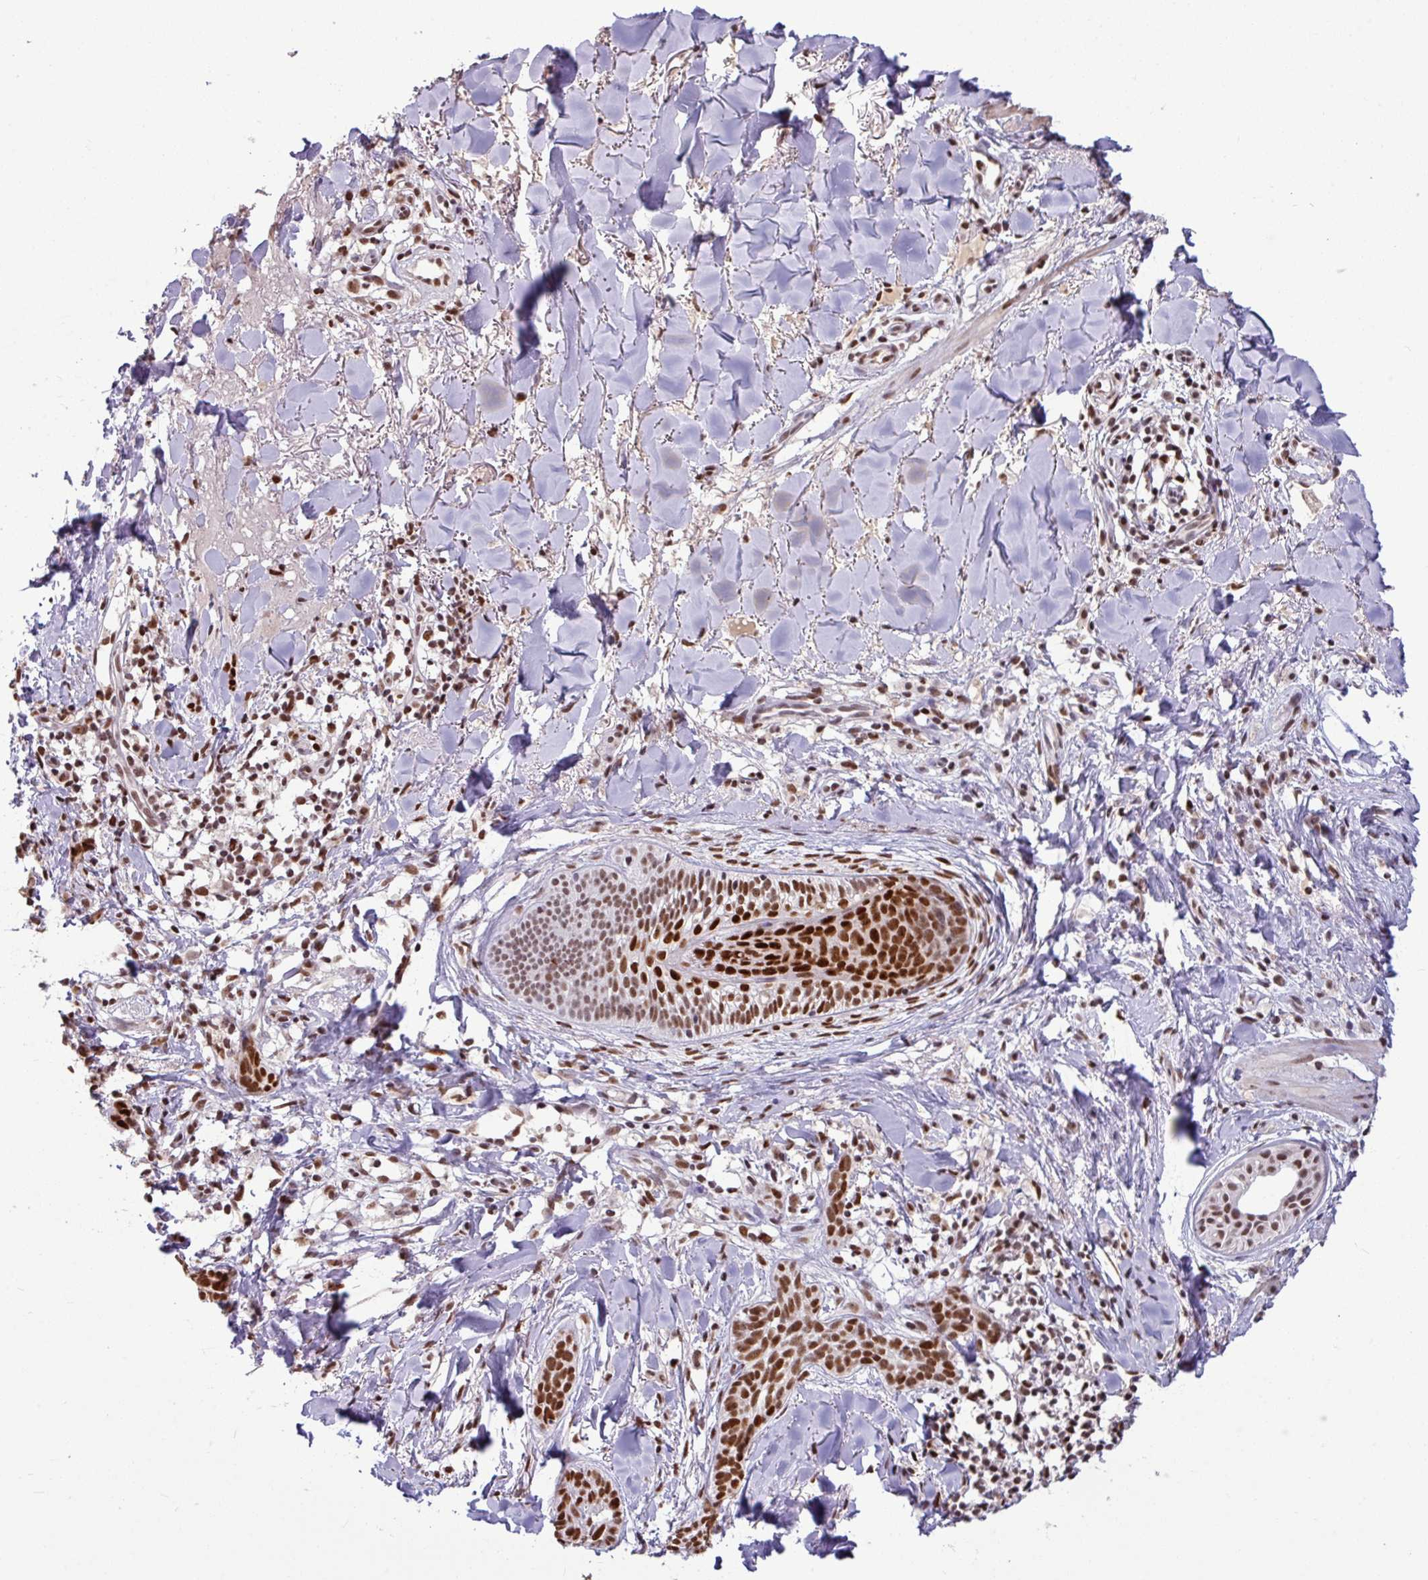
{"staining": {"intensity": "strong", "quantity": ">75%", "location": "nuclear"}, "tissue": "skin cancer", "cell_type": "Tumor cells", "image_type": "cancer", "snomed": [{"axis": "morphology", "description": "Basal cell carcinoma"}, {"axis": "topography", "description": "Skin"}], "caption": "Tumor cells reveal high levels of strong nuclear positivity in about >75% of cells in basal cell carcinoma (skin).", "gene": "TDG", "patient": {"sex": "male", "age": 52}}